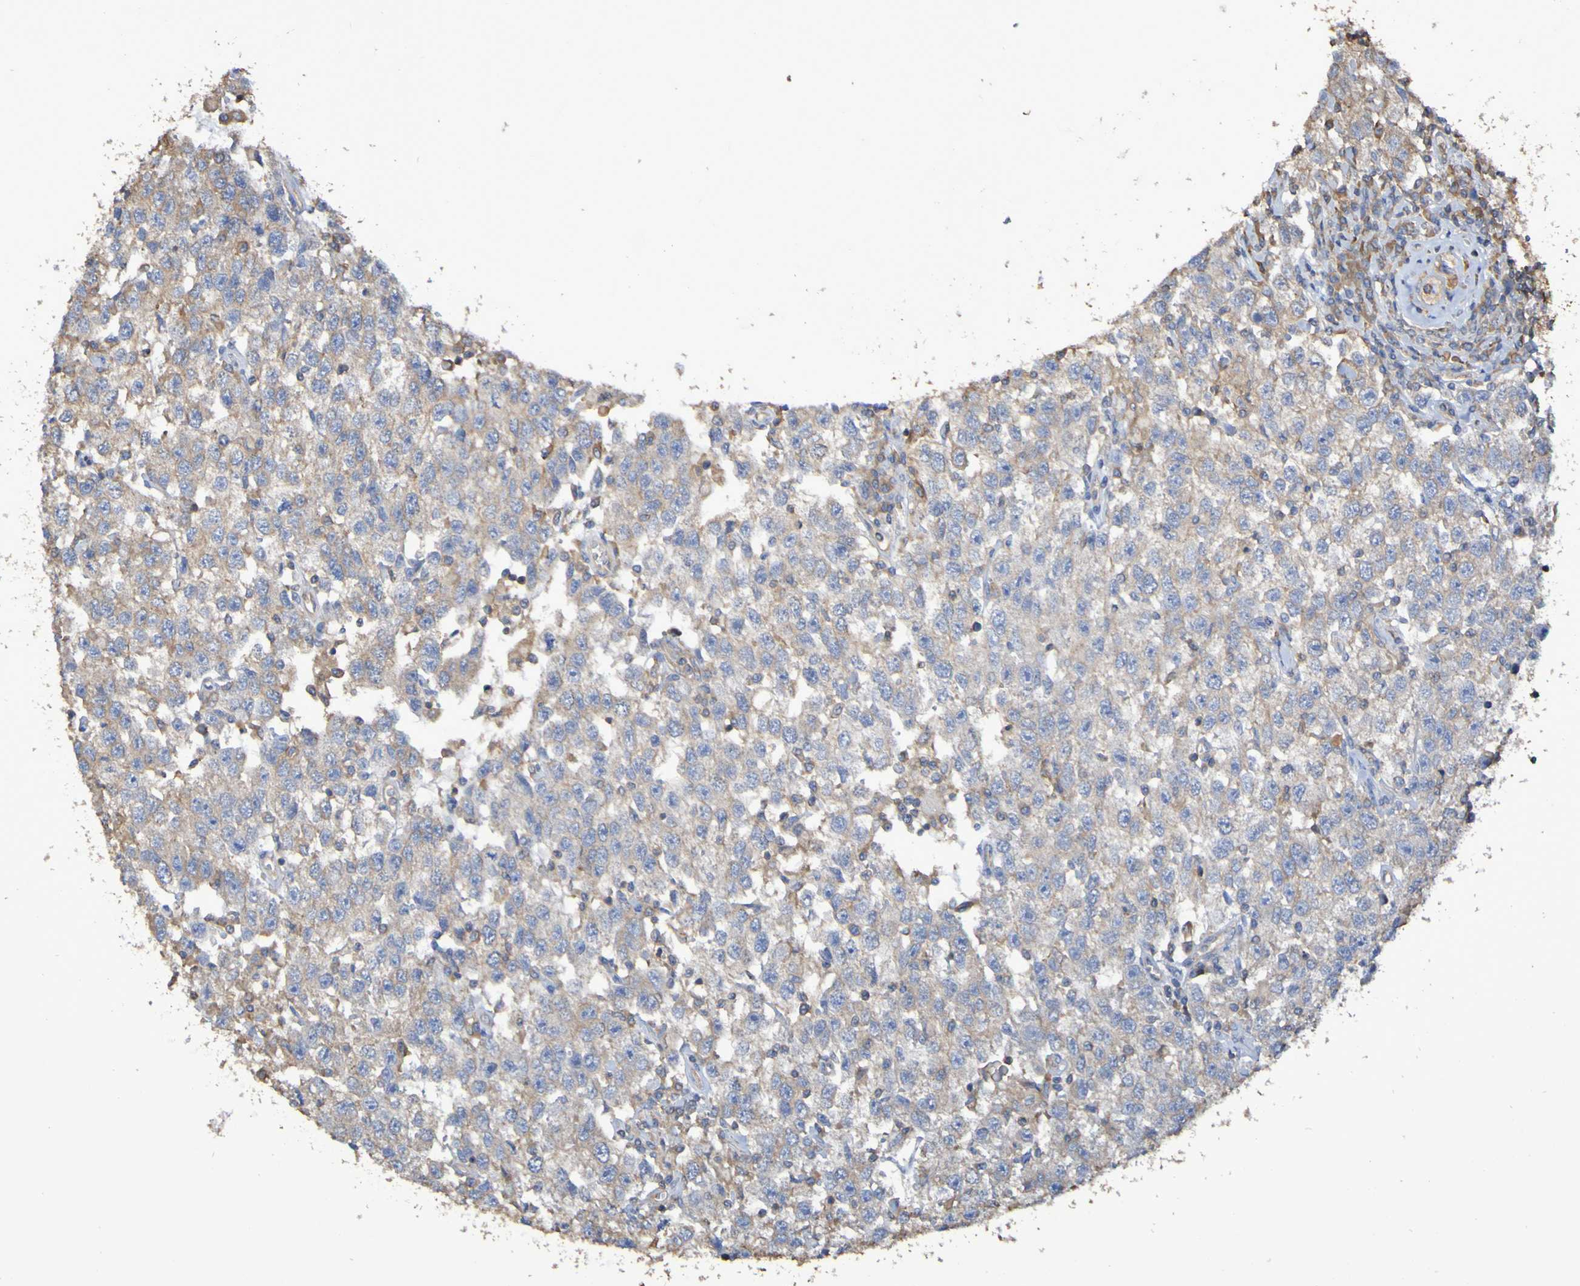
{"staining": {"intensity": "weak", "quantity": "25%-75%", "location": "cytoplasmic/membranous"}, "tissue": "testis cancer", "cell_type": "Tumor cells", "image_type": "cancer", "snomed": [{"axis": "morphology", "description": "Seminoma, NOS"}, {"axis": "topography", "description": "Testis"}], "caption": "This micrograph exhibits IHC staining of human testis cancer (seminoma), with low weak cytoplasmic/membranous staining in about 25%-75% of tumor cells.", "gene": "SYNJ1", "patient": {"sex": "male", "age": 41}}